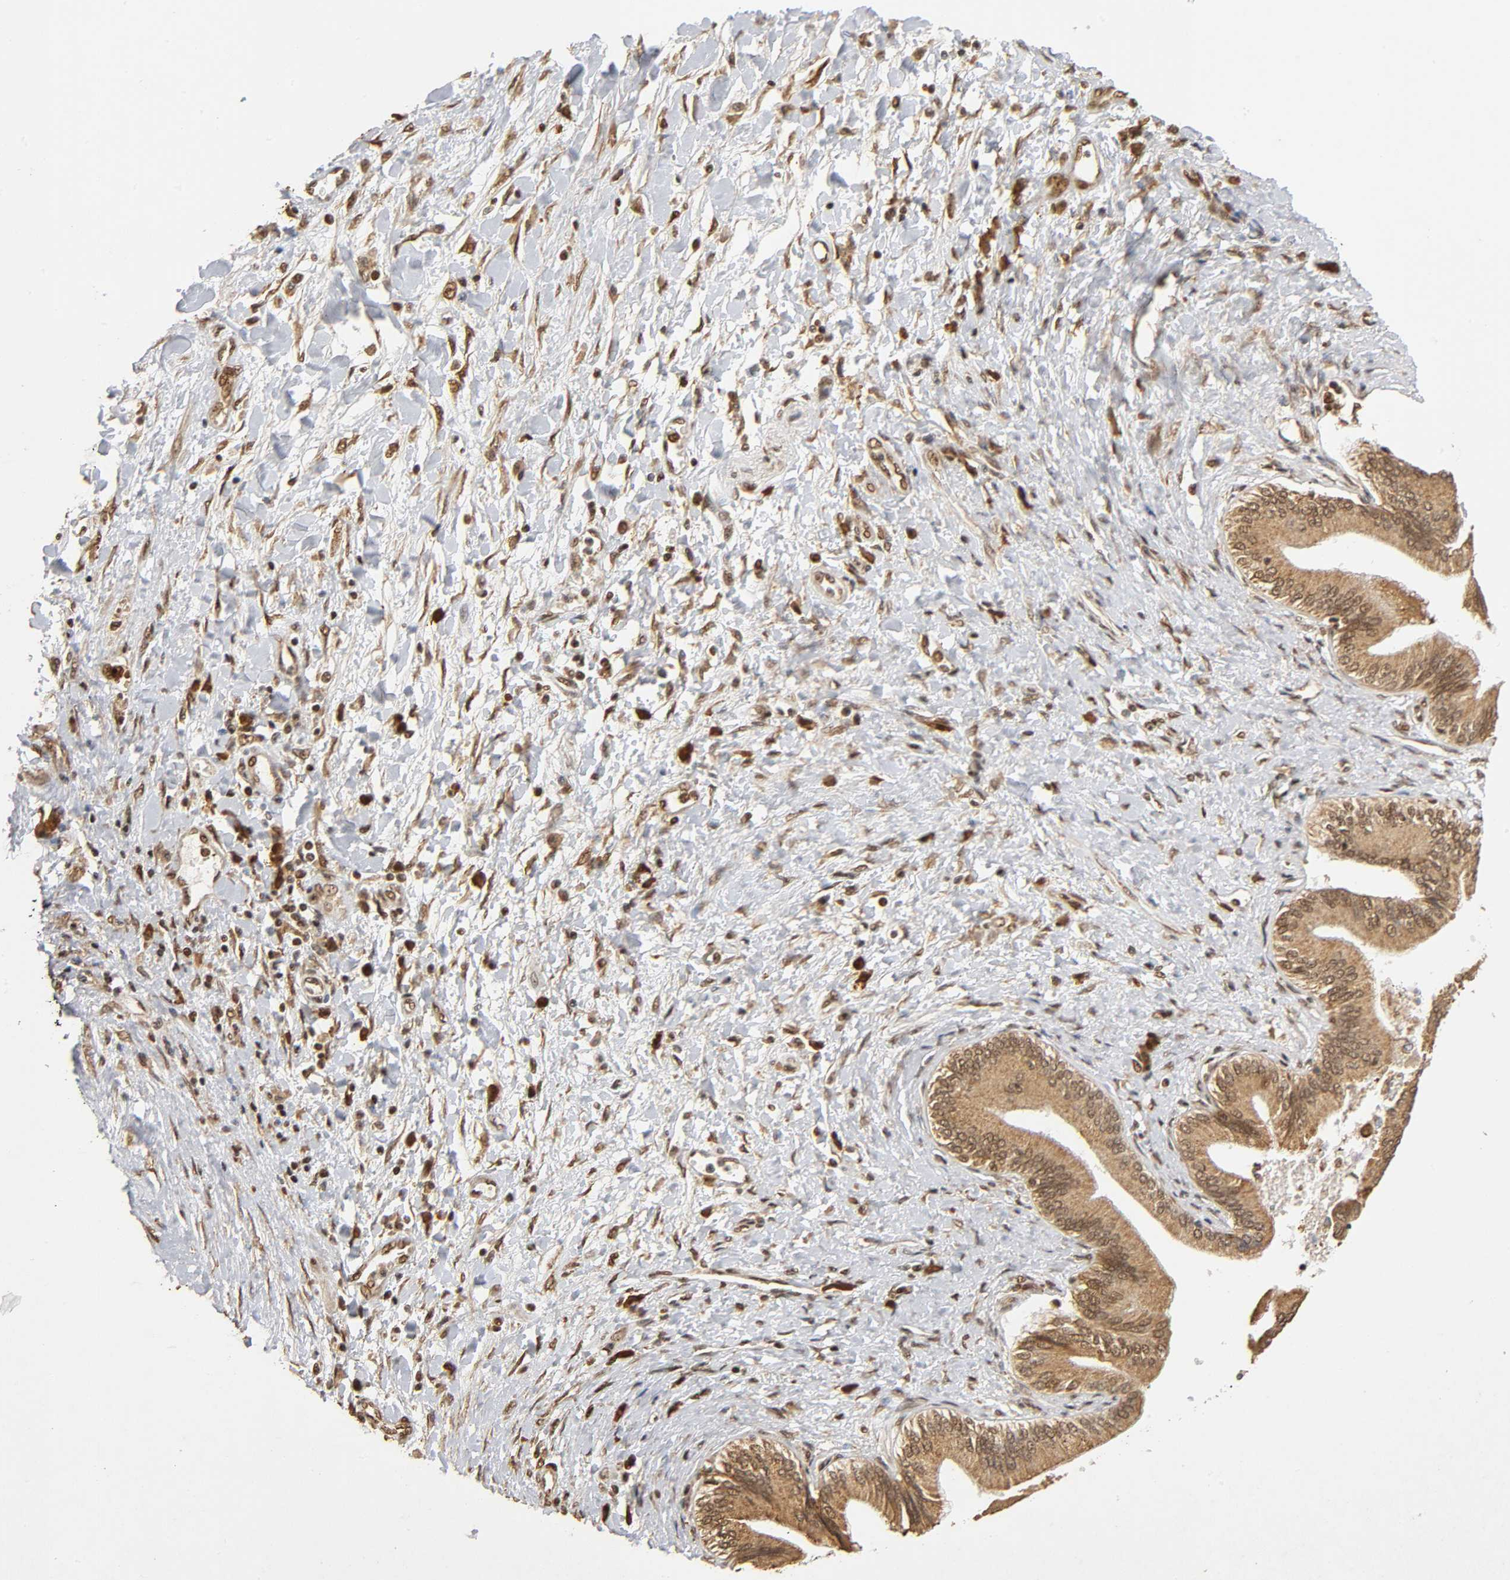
{"staining": {"intensity": "strong", "quantity": ">75%", "location": "nuclear"}, "tissue": "adipose tissue", "cell_type": "Adipocytes", "image_type": "normal", "snomed": [{"axis": "morphology", "description": "Normal tissue, NOS"}, {"axis": "morphology", "description": "Cholangiocarcinoma"}, {"axis": "topography", "description": "Liver"}, {"axis": "topography", "description": "Peripheral nerve tissue"}], "caption": "Immunohistochemistry (IHC) staining of benign adipose tissue, which exhibits high levels of strong nuclear positivity in approximately >75% of adipocytes indicating strong nuclear protein positivity. The staining was performed using DAB (brown) for protein detection and nuclei were counterstained in hematoxylin (blue).", "gene": "RNF122", "patient": {"sex": "male", "age": 50}}